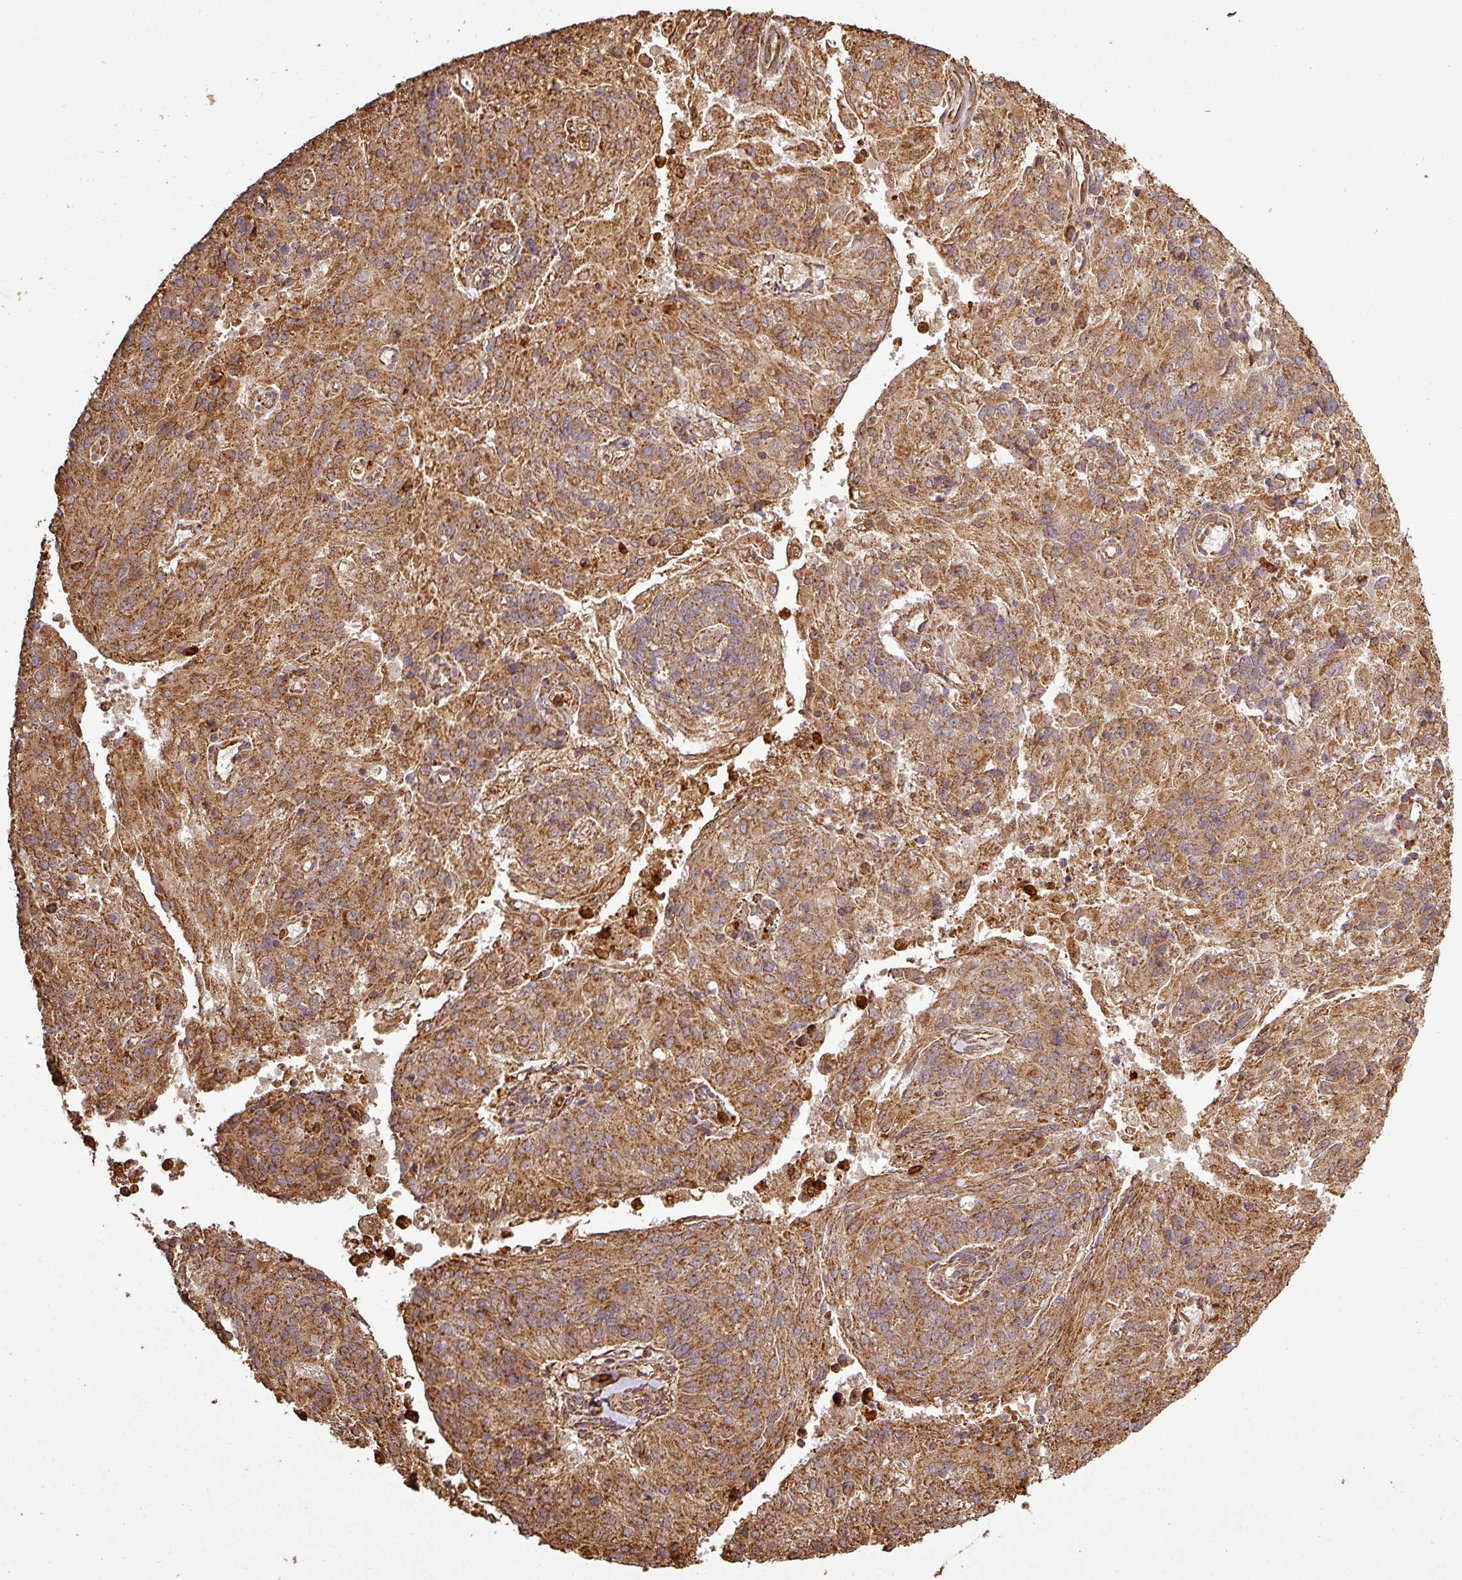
{"staining": {"intensity": "moderate", "quantity": ">75%", "location": "cytoplasmic/membranous"}, "tissue": "endometrial cancer", "cell_type": "Tumor cells", "image_type": "cancer", "snomed": [{"axis": "morphology", "description": "Adenocarcinoma, NOS"}, {"axis": "topography", "description": "Endometrium"}], "caption": "Protein staining of endometrial adenocarcinoma tissue shows moderate cytoplasmic/membranous positivity in about >75% of tumor cells. (brown staining indicates protein expression, while blue staining denotes nuclei).", "gene": "PLEKHM1", "patient": {"sex": "female", "age": 82}}